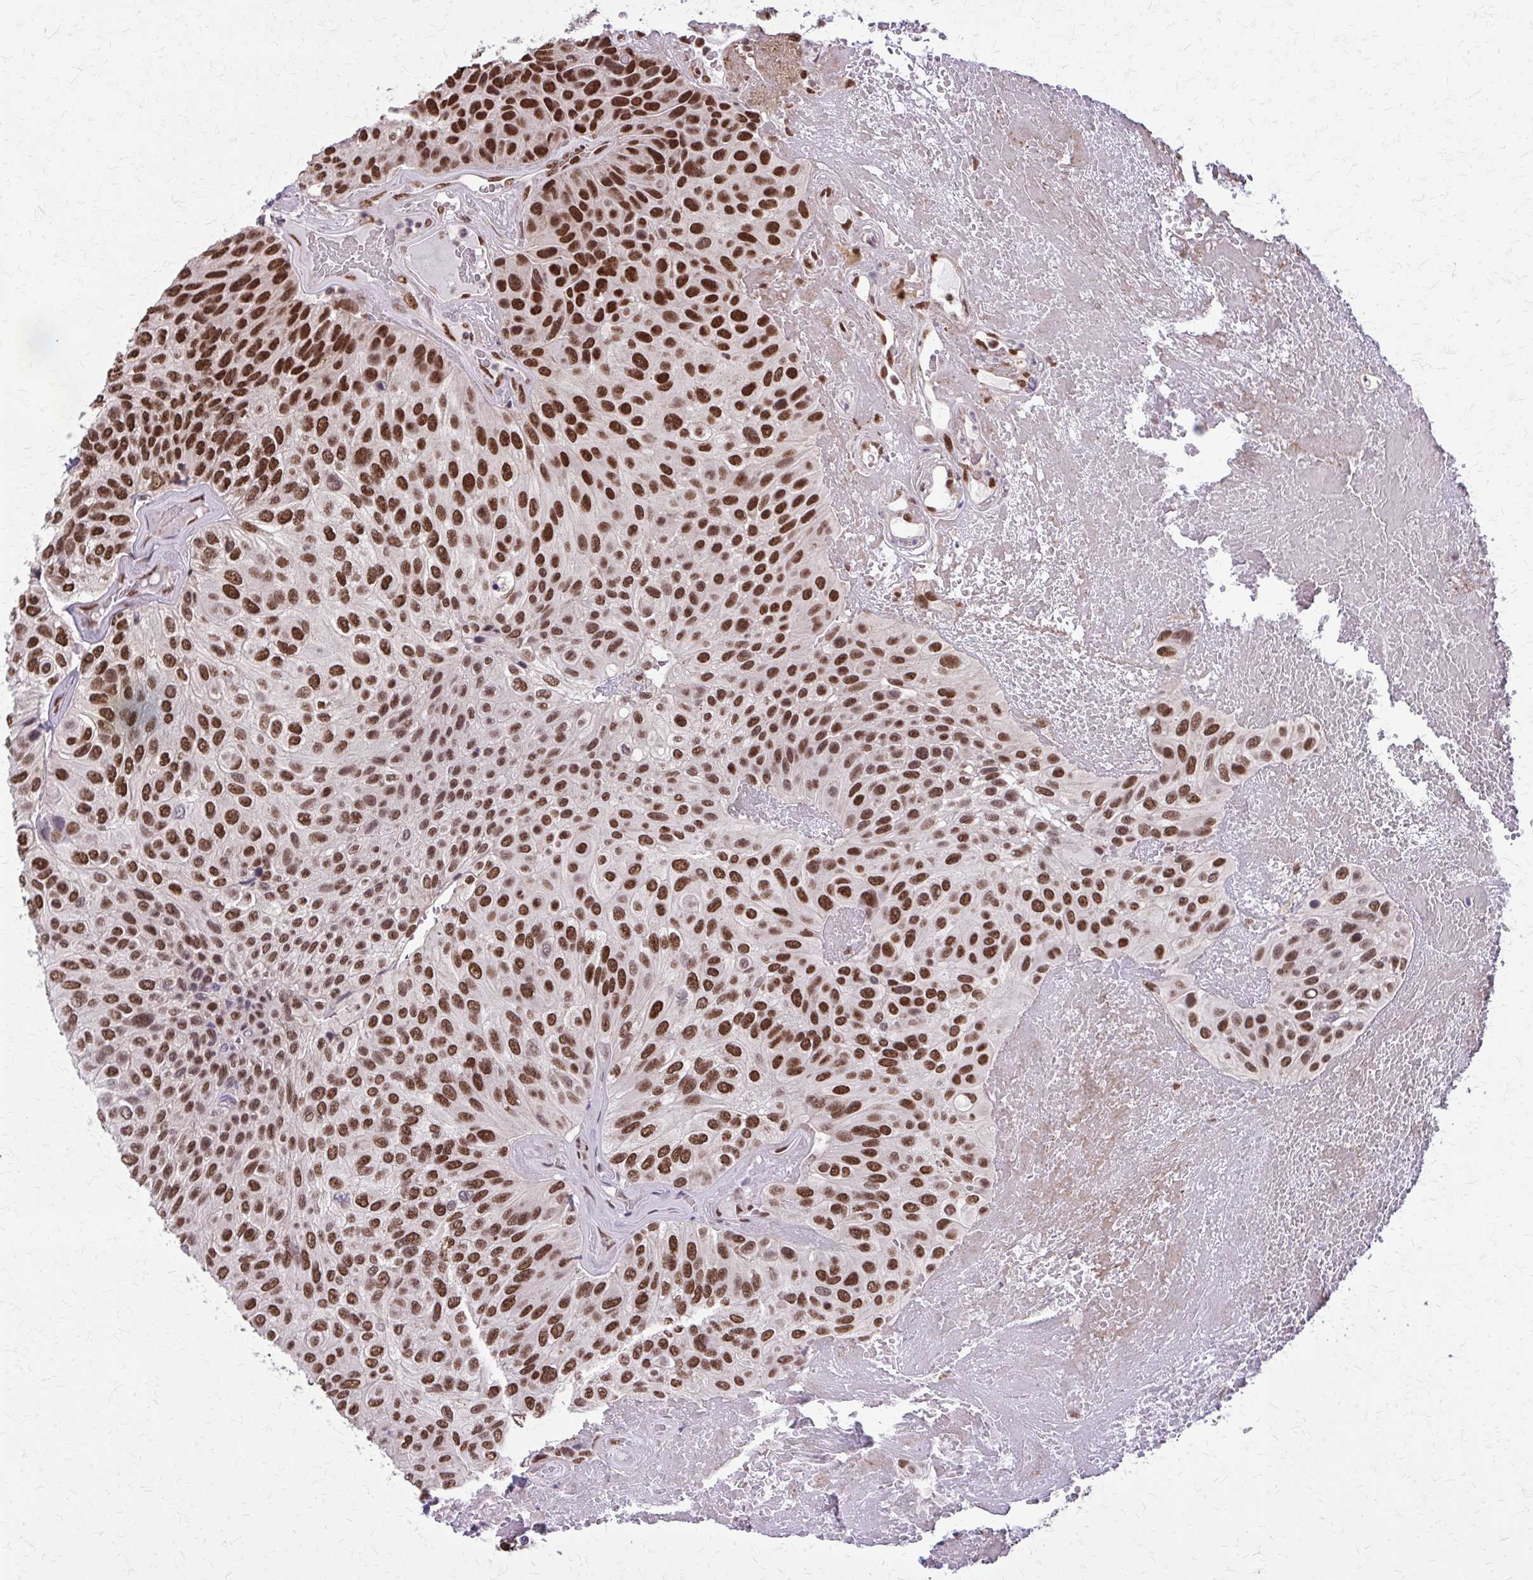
{"staining": {"intensity": "strong", "quantity": "25%-75%", "location": "nuclear"}, "tissue": "urothelial cancer", "cell_type": "Tumor cells", "image_type": "cancer", "snomed": [{"axis": "morphology", "description": "Urothelial carcinoma, High grade"}, {"axis": "topography", "description": "Urinary bladder"}], "caption": "Urothelial cancer stained with a protein marker demonstrates strong staining in tumor cells.", "gene": "TTF1", "patient": {"sex": "male", "age": 66}}